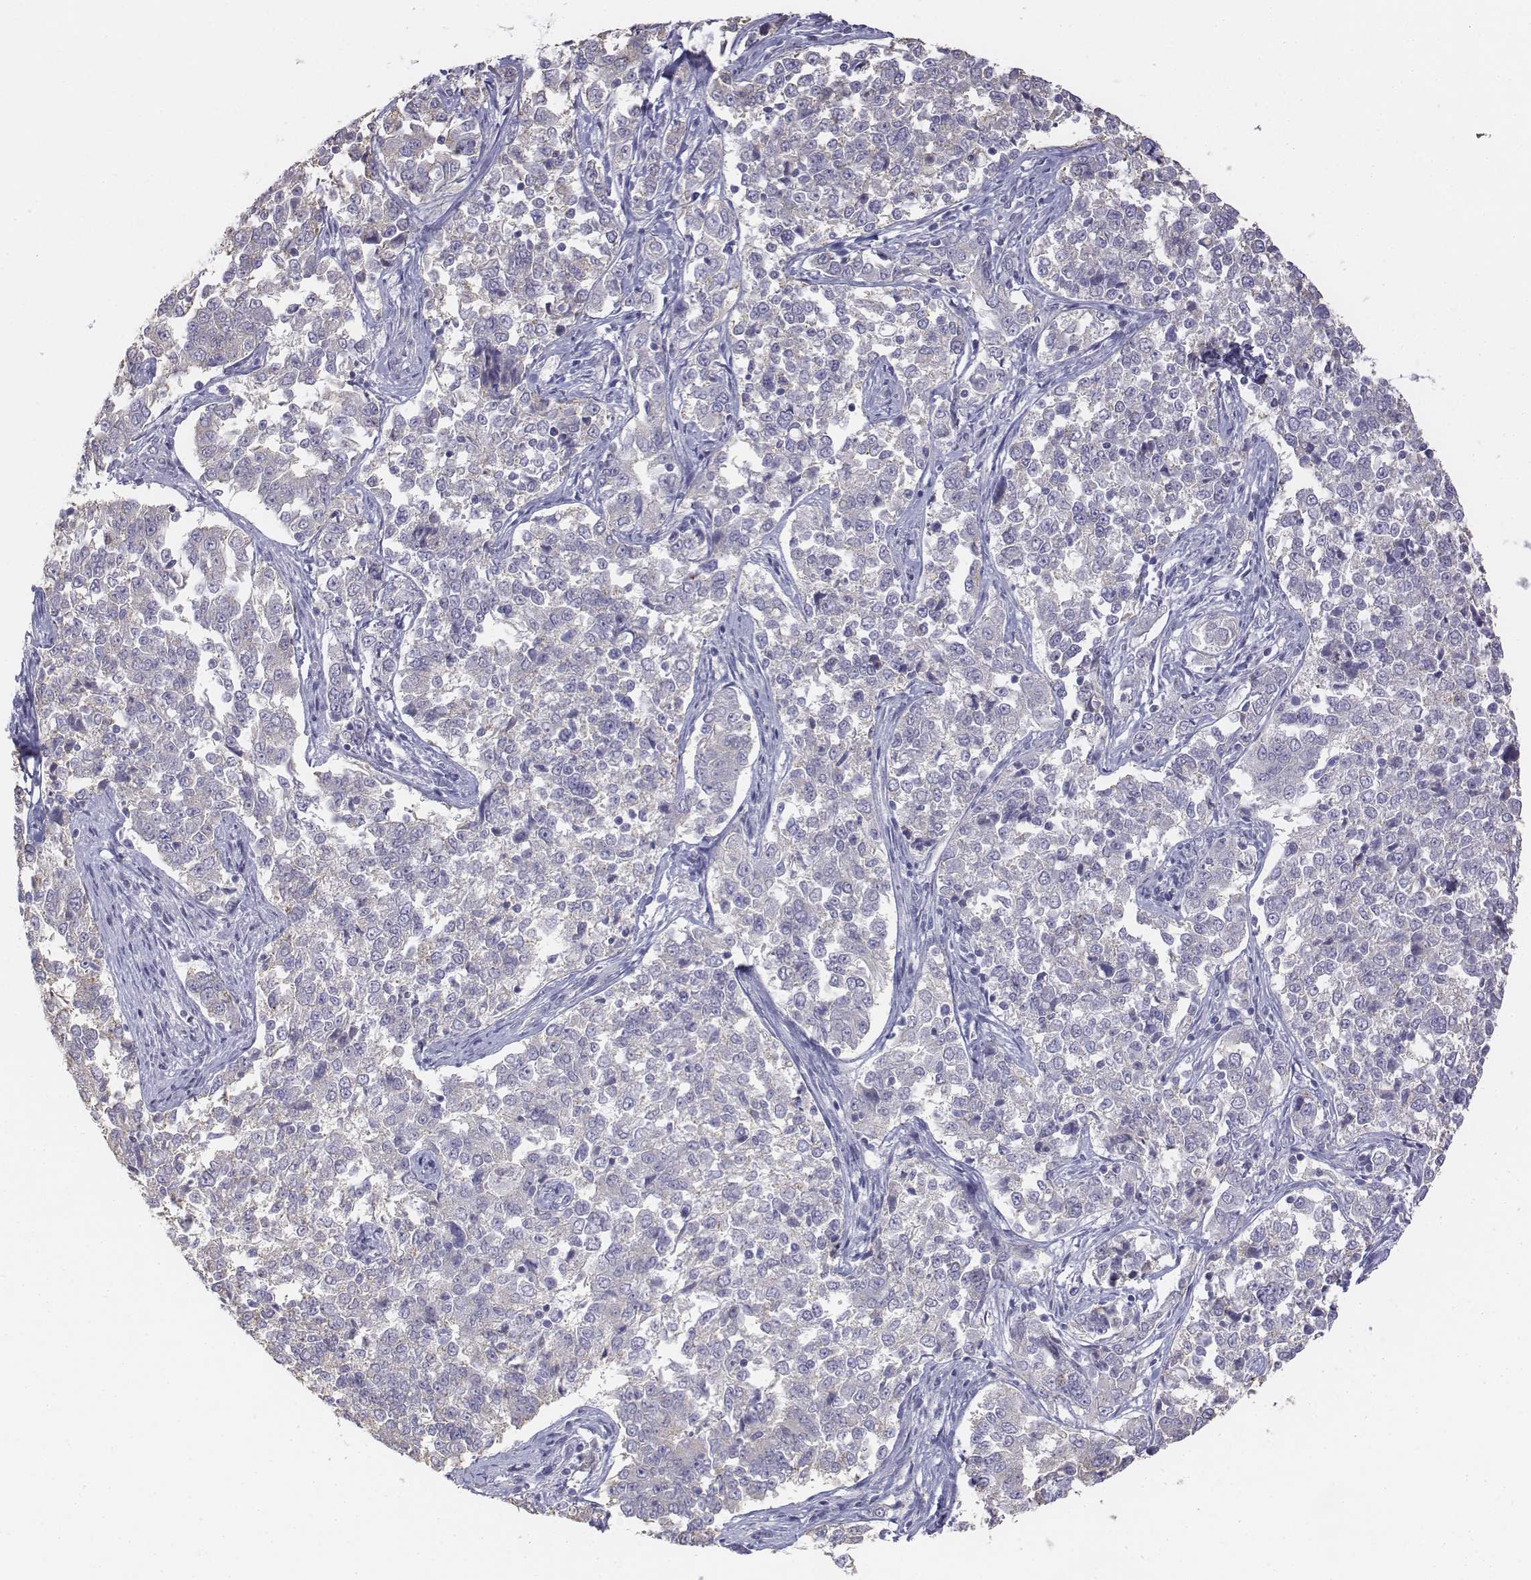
{"staining": {"intensity": "negative", "quantity": "none", "location": "none"}, "tissue": "endometrial cancer", "cell_type": "Tumor cells", "image_type": "cancer", "snomed": [{"axis": "morphology", "description": "Adenocarcinoma, NOS"}, {"axis": "topography", "description": "Endometrium"}], "caption": "Endometrial cancer was stained to show a protein in brown. There is no significant staining in tumor cells. (Stains: DAB immunohistochemistry with hematoxylin counter stain, Microscopy: brightfield microscopy at high magnification).", "gene": "LGSN", "patient": {"sex": "female", "age": 43}}